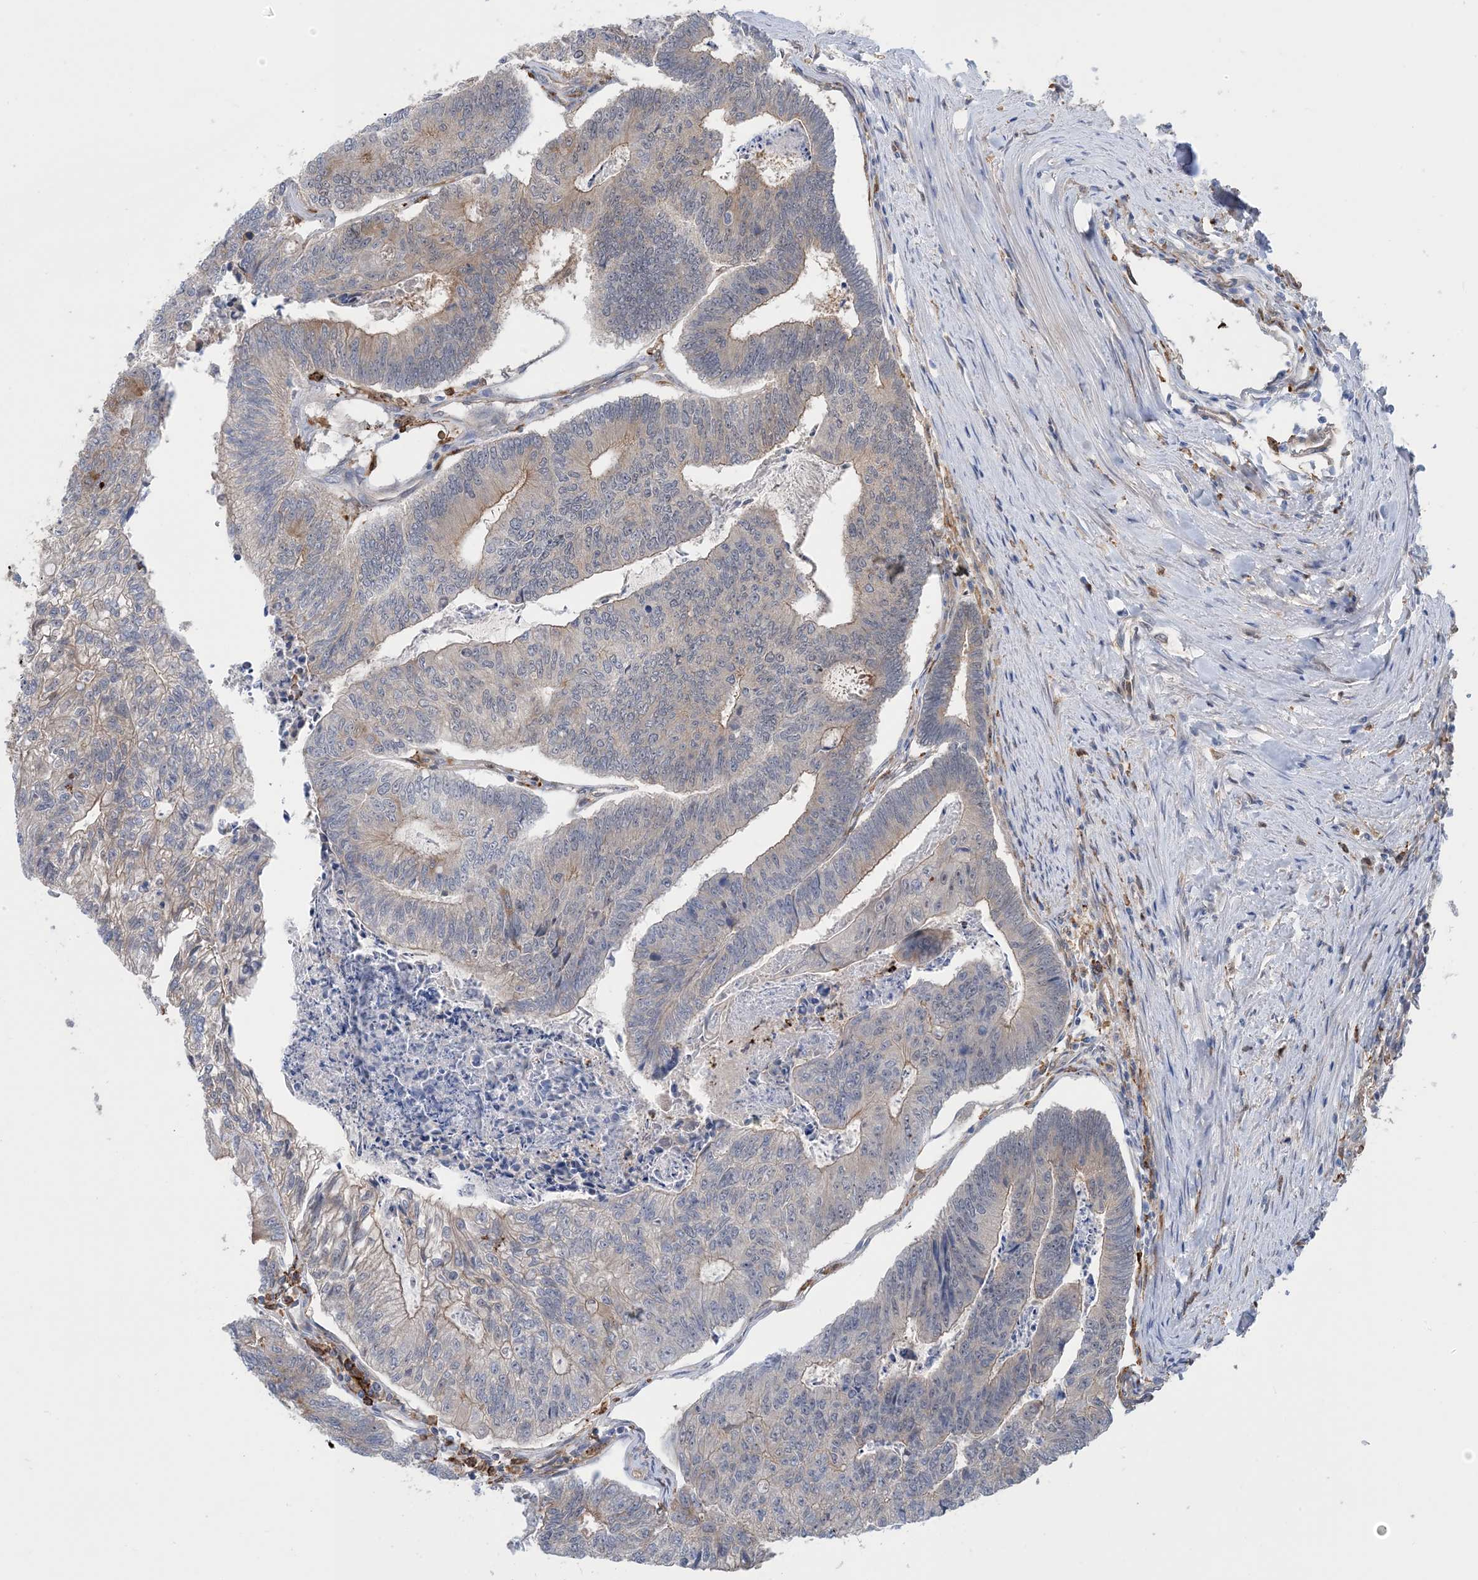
{"staining": {"intensity": "weak", "quantity": "<25%", "location": "cytoplasmic/membranous"}, "tissue": "colorectal cancer", "cell_type": "Tumor cells", "image_type": "cancer", "snomed": [{"axis": "morphology", "description": "Adenocarcinoma, NOS"}, {"axis": "topography", "description": "Colon"}], "caption": "This is an immunohistochemistry photomicrograph of colorectal cancer. There is no staining in tumor cells.", "gene": "HS1BP3", "patient": {"sex": "female", "age": 67}}